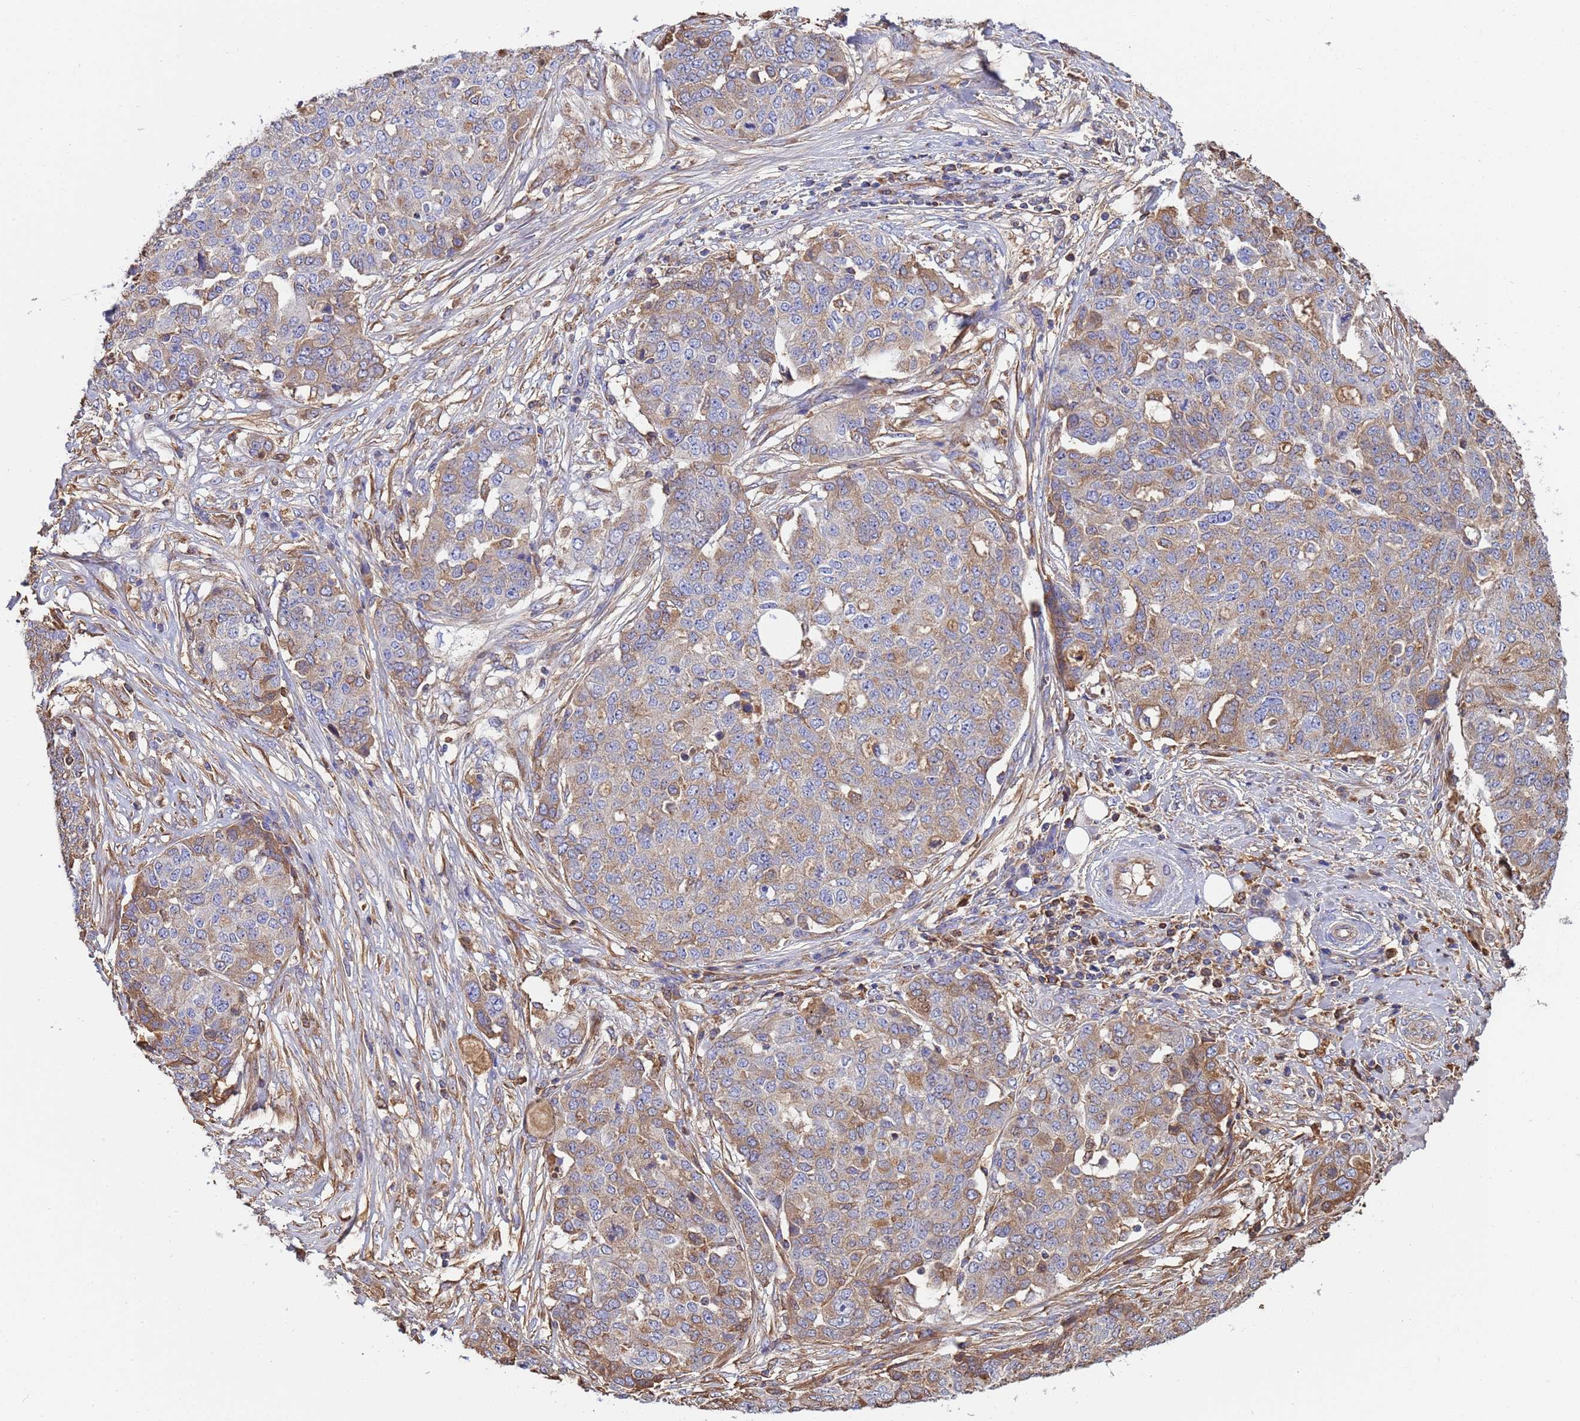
{"staining": {"intensity": "moderate", "quantity": "<25%", "location": "cytoplasmic/membranous"}, "tissue": "ovarian cancer", "cell_type": "Tumor cells", "image_type": "cancer", "snomed": [{"axis": "morphology", "description": "Cystadenocarcinoma, serous, NOS"}, {"axis": "topography", "description": "Soft tissue"}, {"axis": "topography", "description": "Ovary"}], "caption": "Immunohistochemical staining of serous cystadenocarcinoma (ovarian) reveals low levels of moderate cytoplasmic/membranous staining in approximately <25% of tumor cells.", "gene": "GLUD1", "patient": {"sex": "female", "age": 57}}